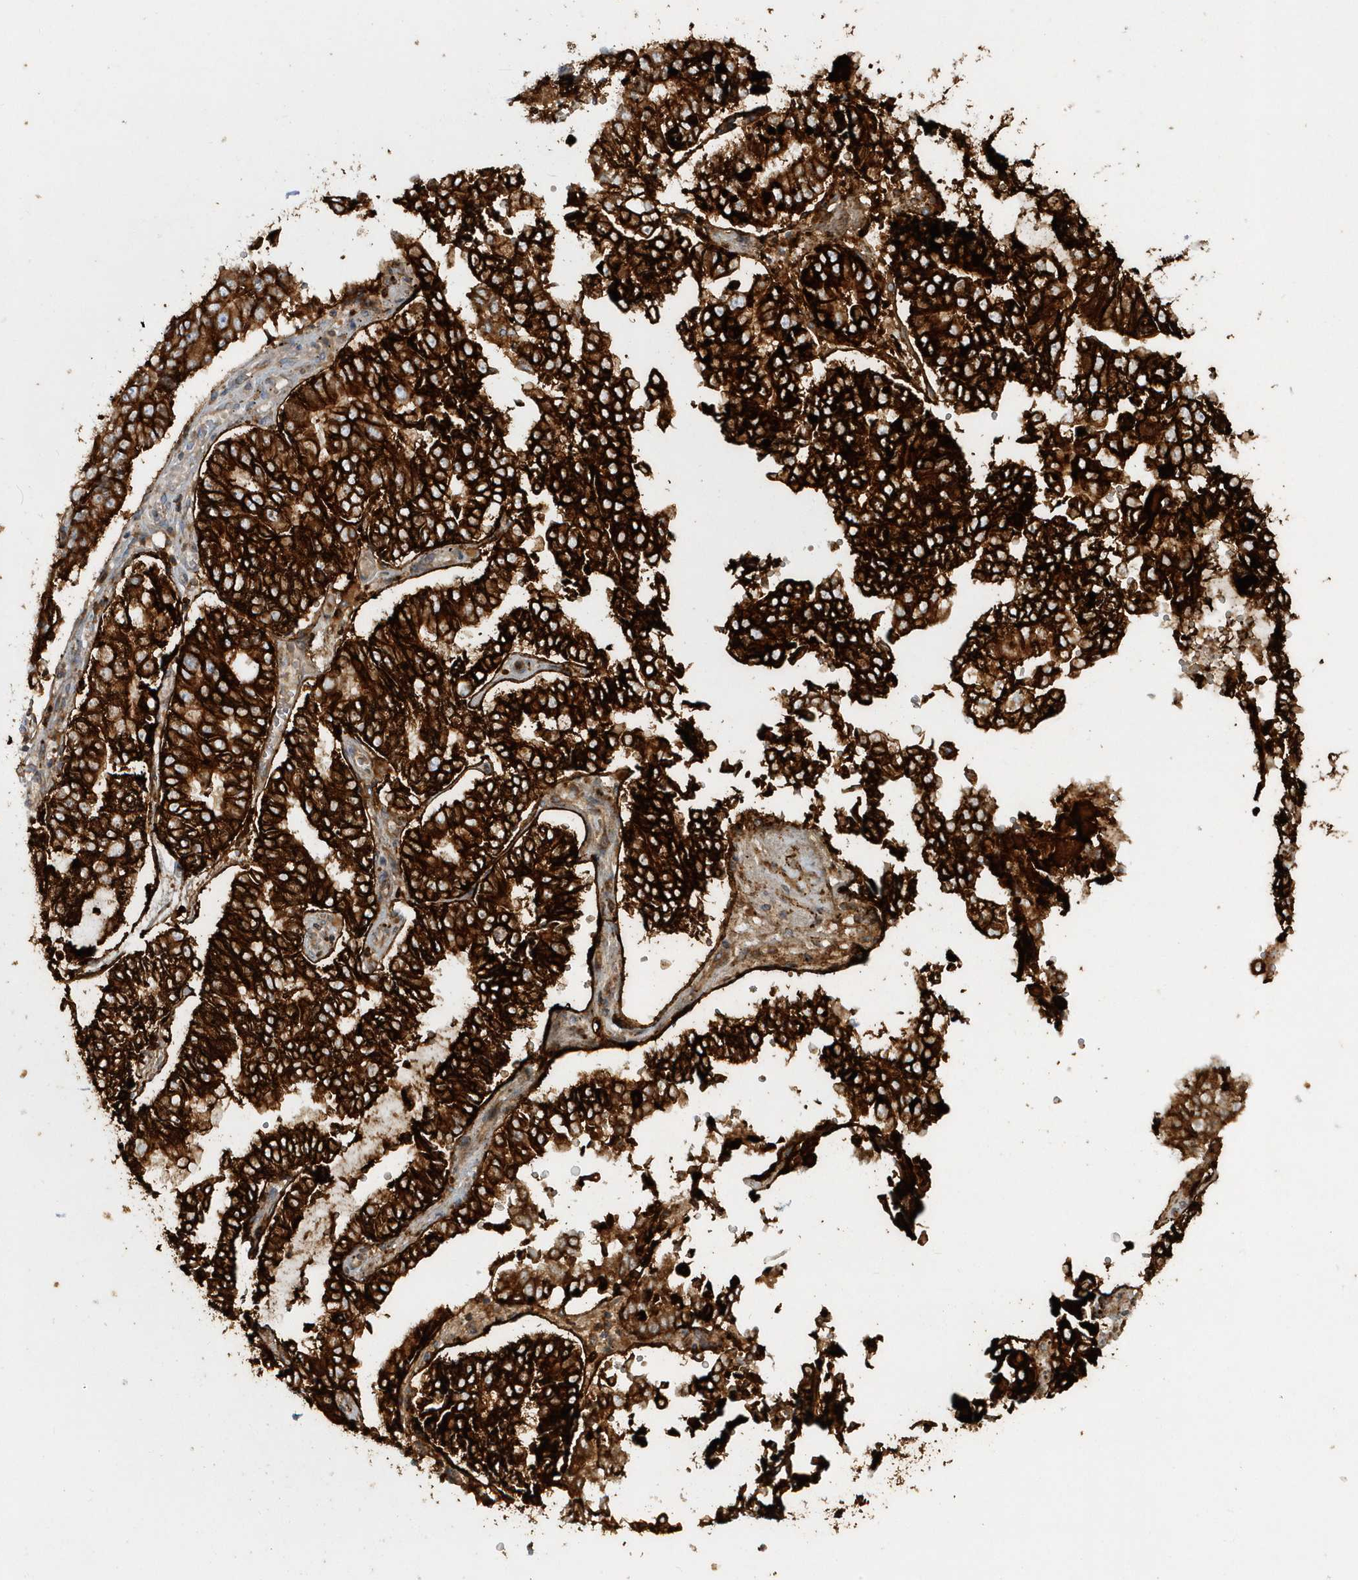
{"staining": {"intensity": "strong", "quantity": ">75%", "location": "cytoplasmic/membranous"}, "tissue": "stomach cancer", "cell_type": "Tumor cells", "image_type": "cancer", "snomed": [{"axis": "morphology", "description": "Adenocarcinoma, NOS"}, {"axis": "topography", "description": "Stomach"}], "caption": "IHC histopathology image of neoplastic tissue: human stomach adenocarcinoma stained using IHC reveals high levels of strong protein expression localized specifically in the cytoplasmic/membranous of tumor cells, appearing as a cytoplasmic/membranous brown color.", "gene": "SH3BP2", "patient": {"sex": "male", "age": 76}}